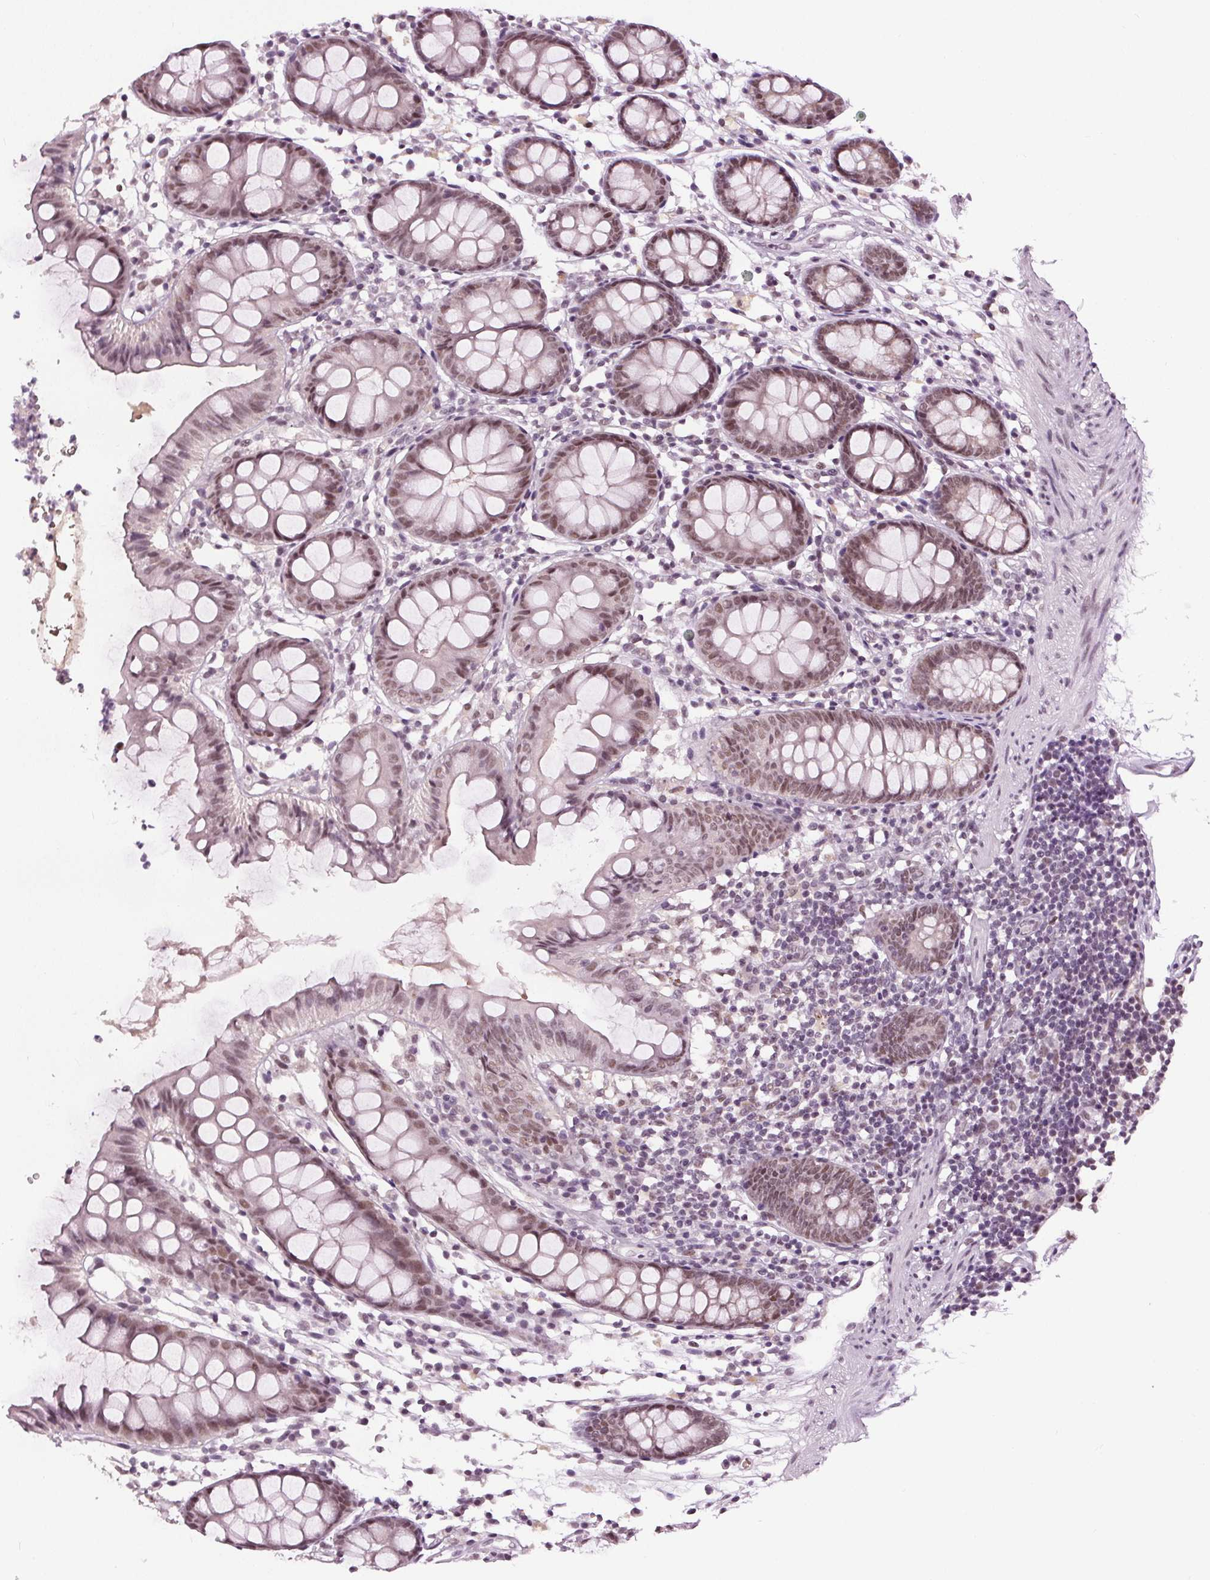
{"staining": {"intensity": "moderate", "quantity": ">75%", "location": "nuclear"}, "tissue": "colon", "cell_type": "Endothelial cells", "image_type": "normal", "snomed": [{"axis": "morphology", "description": "Normal tissue, NOS"}, {"axis": "topography", "description": "Colon"}], "caption": "This image demonstrates immunohistochemistry (IHC) staining of normal colon, with medium moderate nuclear expression in about >75% of endothelial cells.", "gene": "IWS1", "patient": {"sex": "female", "age": 84}}